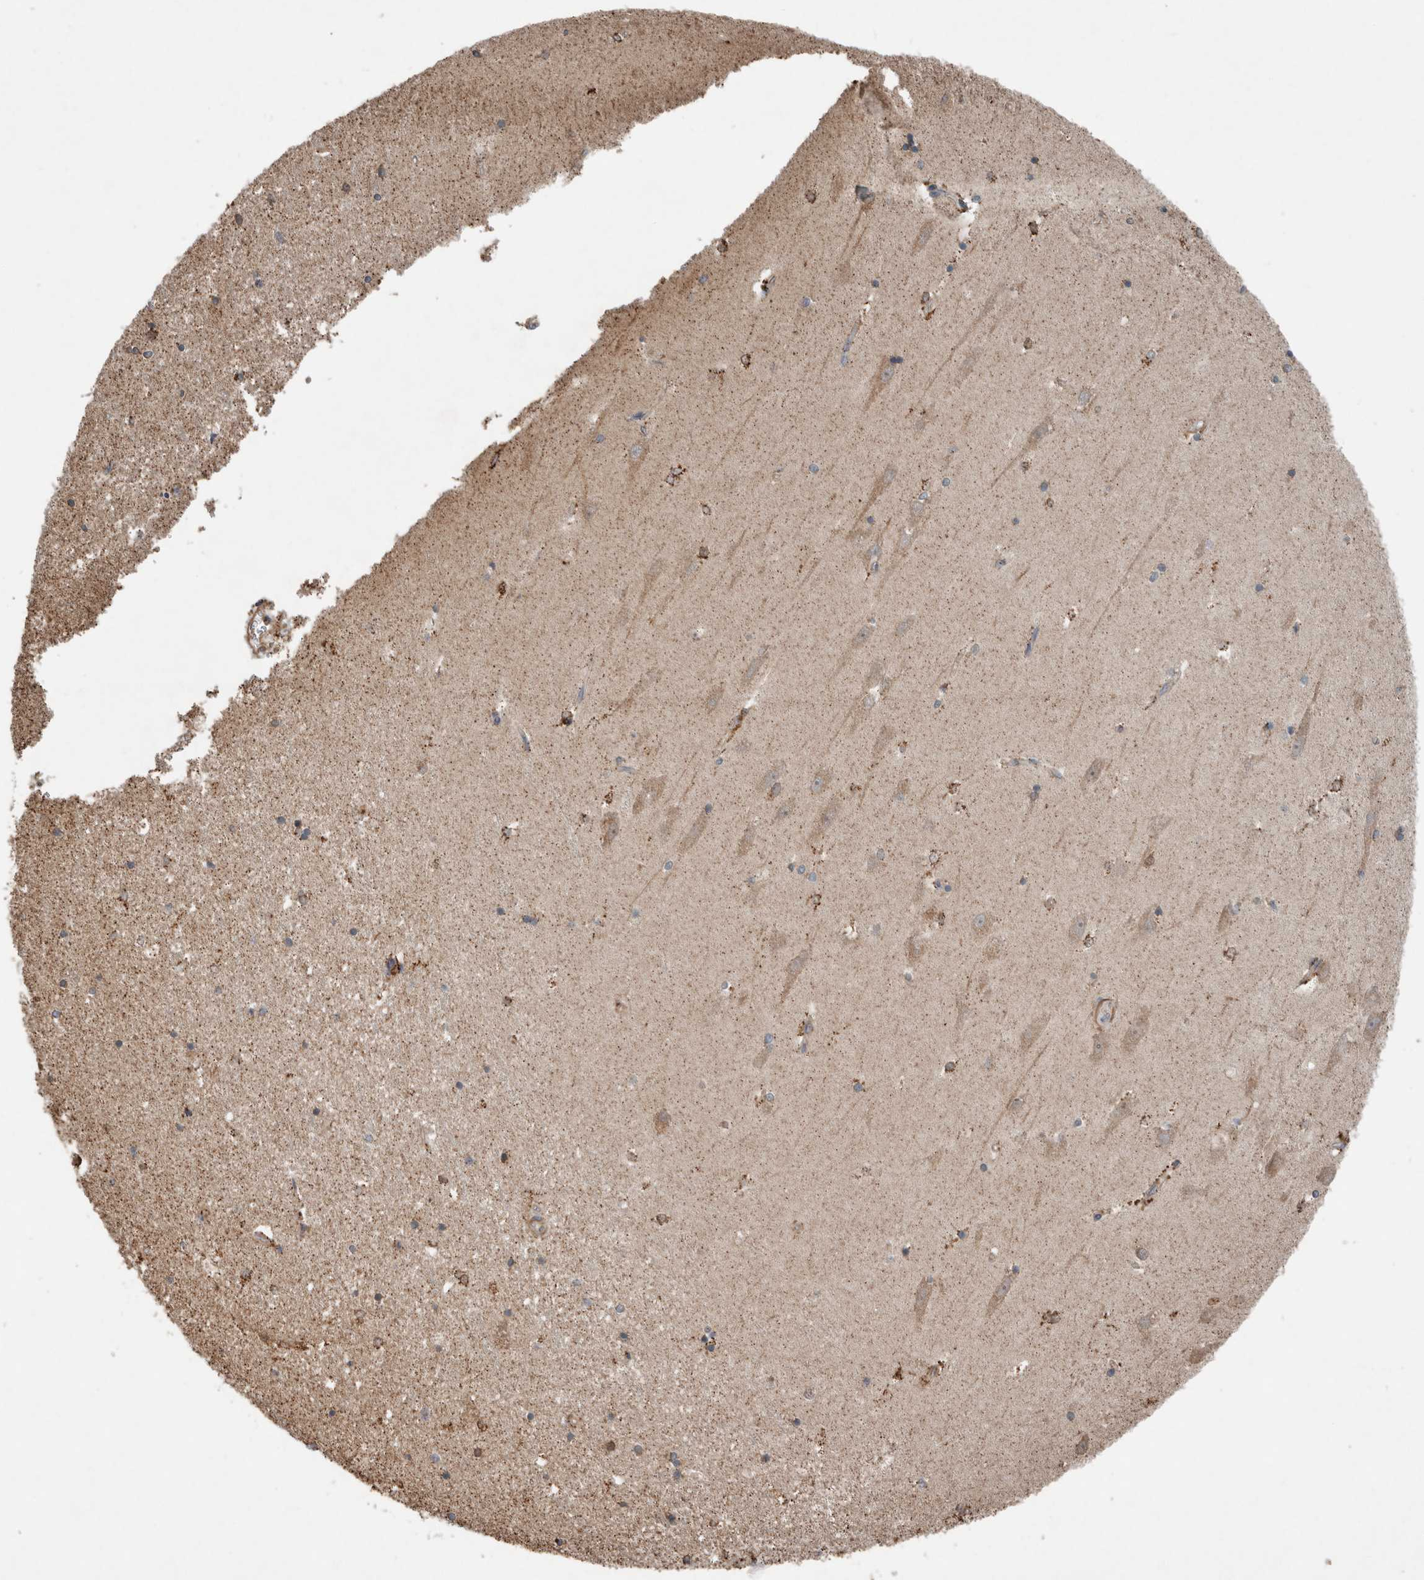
{"staining": {"intensity": "moderate", "quantity": "25%-75%", "location": "cytoplasmic/membranous"}, "tissue": "hippocampus", "cell_type": "Glial cells", "image_type": "normal", "snomed": [{"axis": "morphology", "description": "Normal tissue, NOS"}, {"axis": "topography", "description": "Hippocampus"}], "caption": "Hippocampus stained with DAB (3,3'-diaminobenzidine) IHC exhibits medium levels of moderate cytoplasmic/membranous expression in about 25%-75% of glial cells. The staining was performed using DAB (3,3'-diaminobenzidine), with brown indicating positive protein expression. Nuclei are stained blue with hematoxylin.", "gene": "KLK14", "patient": {"sex": "male", "age": 45}}